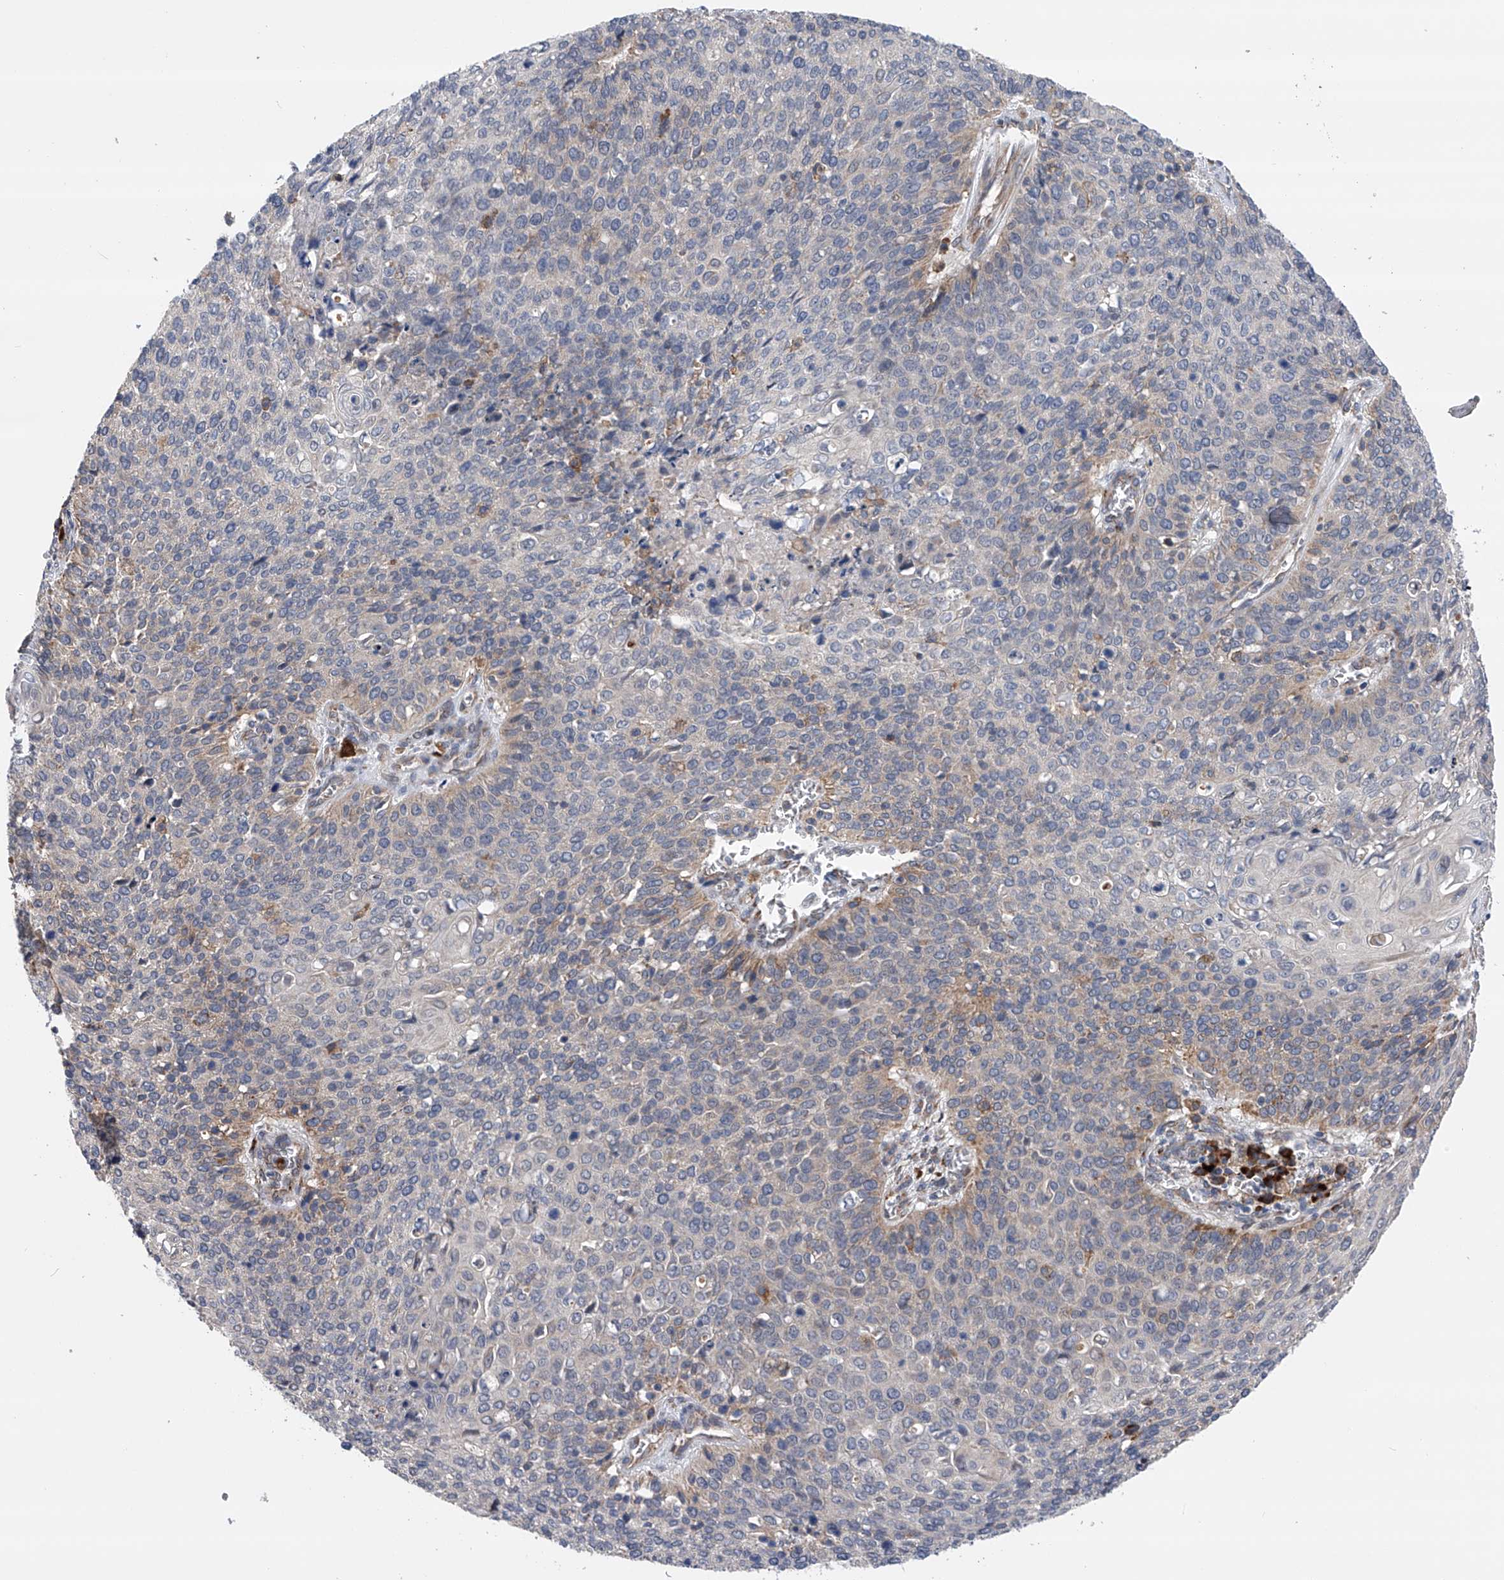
{"staining": {"intensity": "weak", "quantity": "<25%", "location": "cytoplasmic/membranous"}, "tissue": "cervical cancer", "cell_type": "Tumor cells", "image_type": "cancer", "snomed": [{"axis": "morphology", "description": "Squamous cell carcinoma, NOS"}, {"axis": "topography", "description": "Cervix"}], "caption": "There is no significant staining in tumor cells of cervical cancer (squamous cell carcinoma). (Stains: DAB IHC with hematoxylin counter stain, Microscopy: brightfield microscopy at high magnification).", "gene": "SPOCK1", "patient": {"sex": "female", "age": 39}}